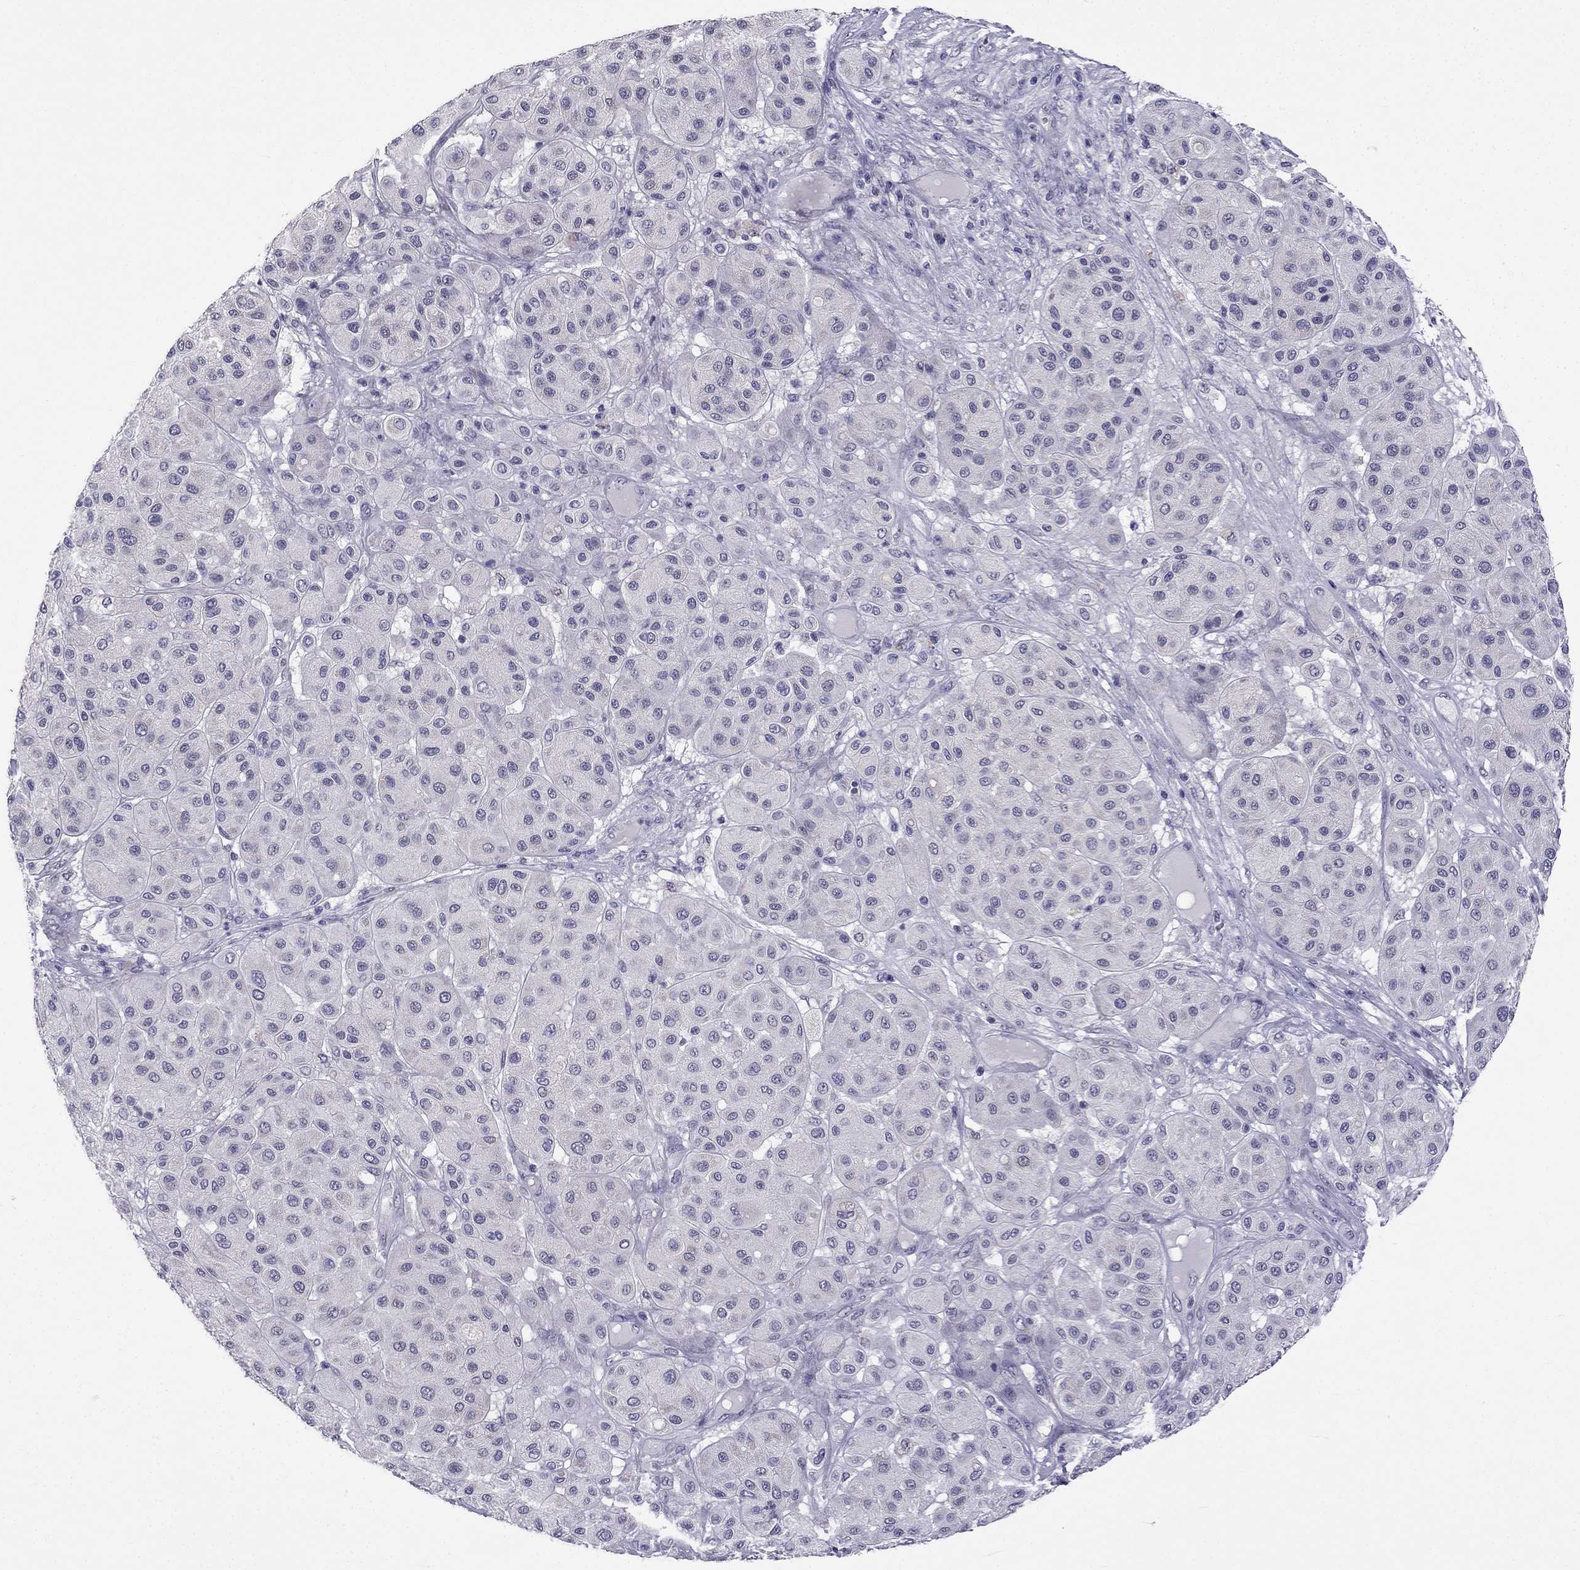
{"staining": {"intensity": "negative", "quantity": "none", "location": "none"}, "tissue": "melanoma", "cell_type": "Tumor cells", "image_type": "cancer", "snomed": [{"axis": "morphology", "description": "Malignant melanoma, Metastatic site"}, {"axis": "topography", "description": "Smooth muscle"}], "caption": "Tumor cells show no significant positivity in malignant melanoma (metastatic site).", "gene": "C5orf49", "patient": {"sex": "male", "age": 41}}